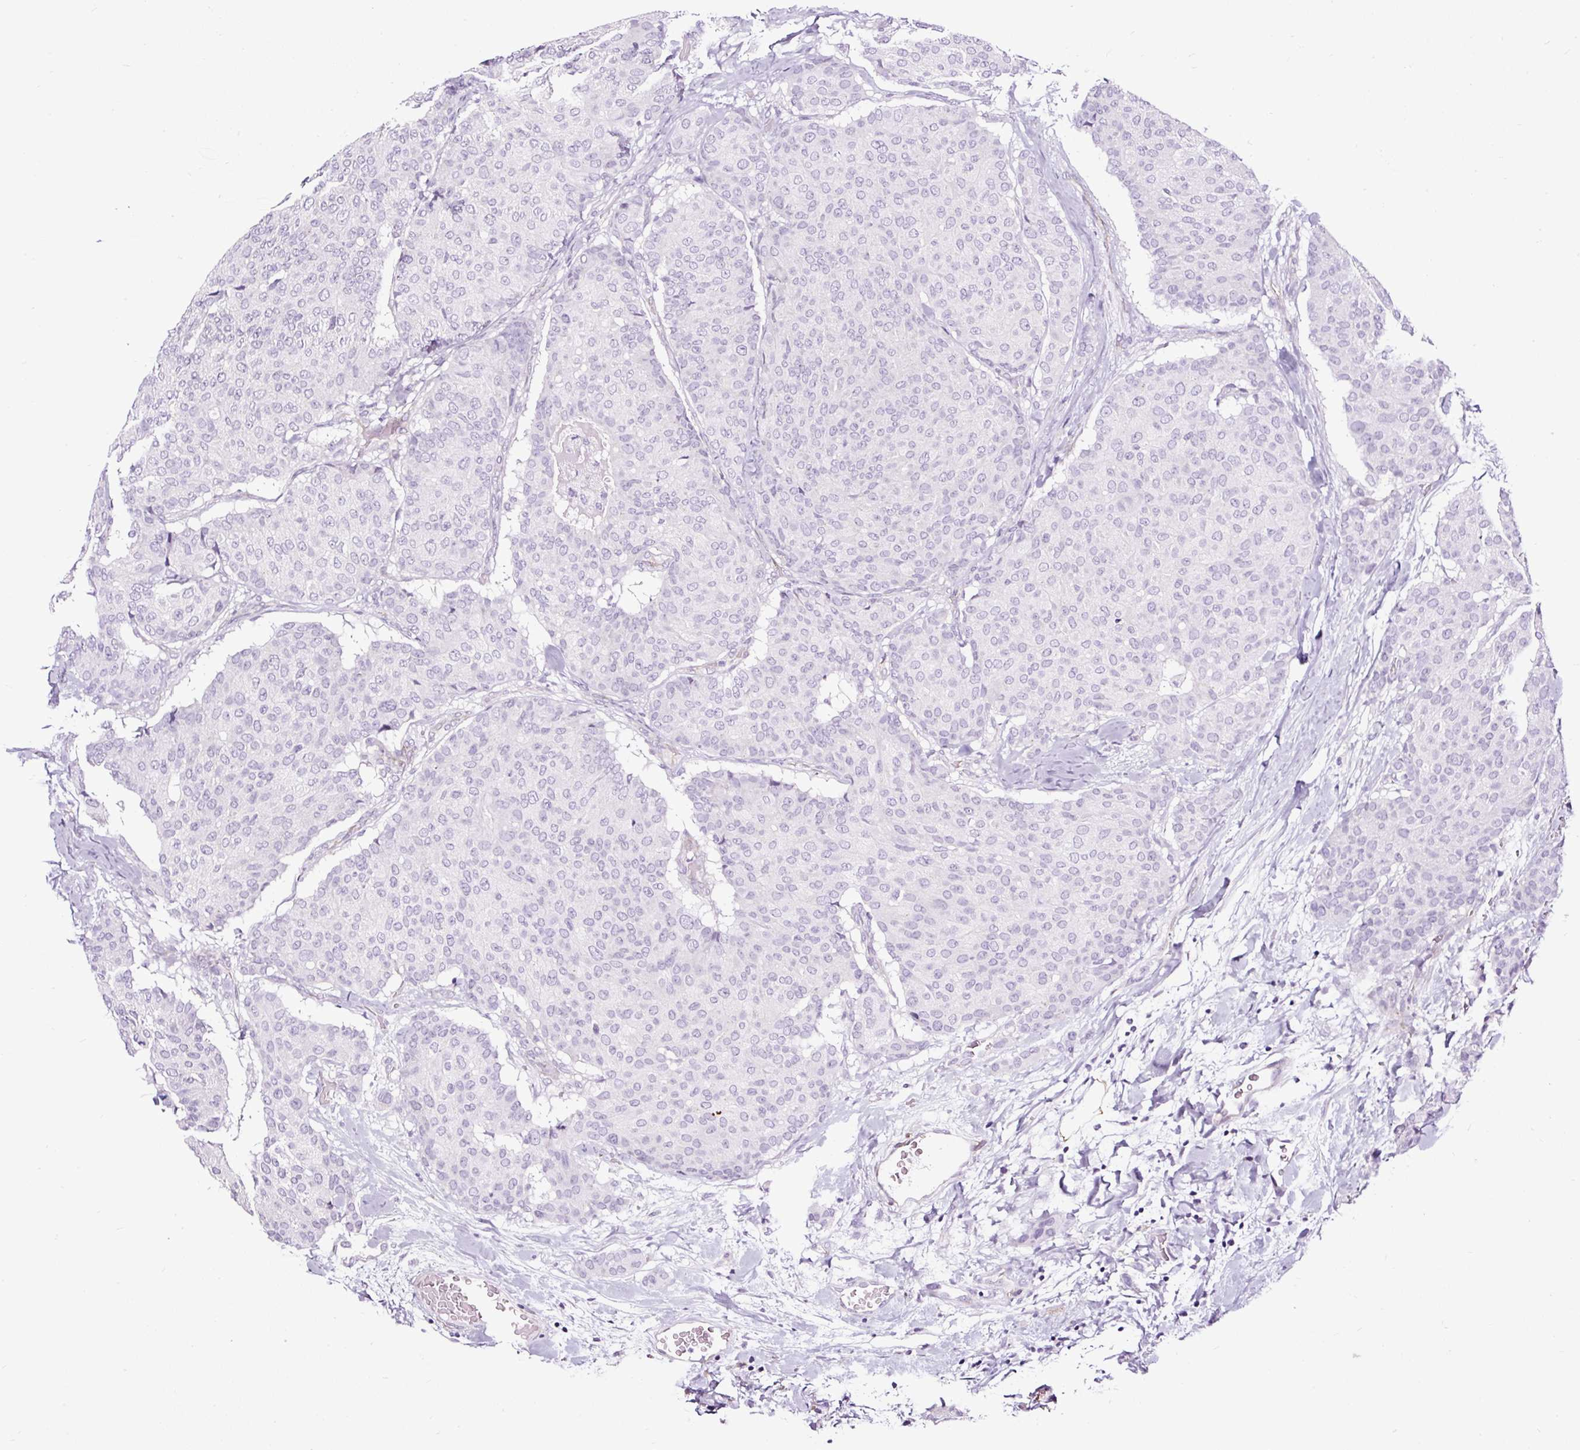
{"staining": {"intensity": "negative", "quantity": "none", "location": "none"}, "tissue": "breast cancer", "cell_type": "Tumor cells", "image_type": "cancer", "snomed": [{"axis": "morphology", "description": "Duct carcinoma"}, {"axis": "topography", "description": "Breast"}], "caption": "IHC photomicrograph of human infiltrating ductal carcinoma (breast) stained for a protein (brown), which demonstrates no positivity in tumor cells.", "gene": "SLC7A8", "patient": {"sex": "female", "age": 75}}